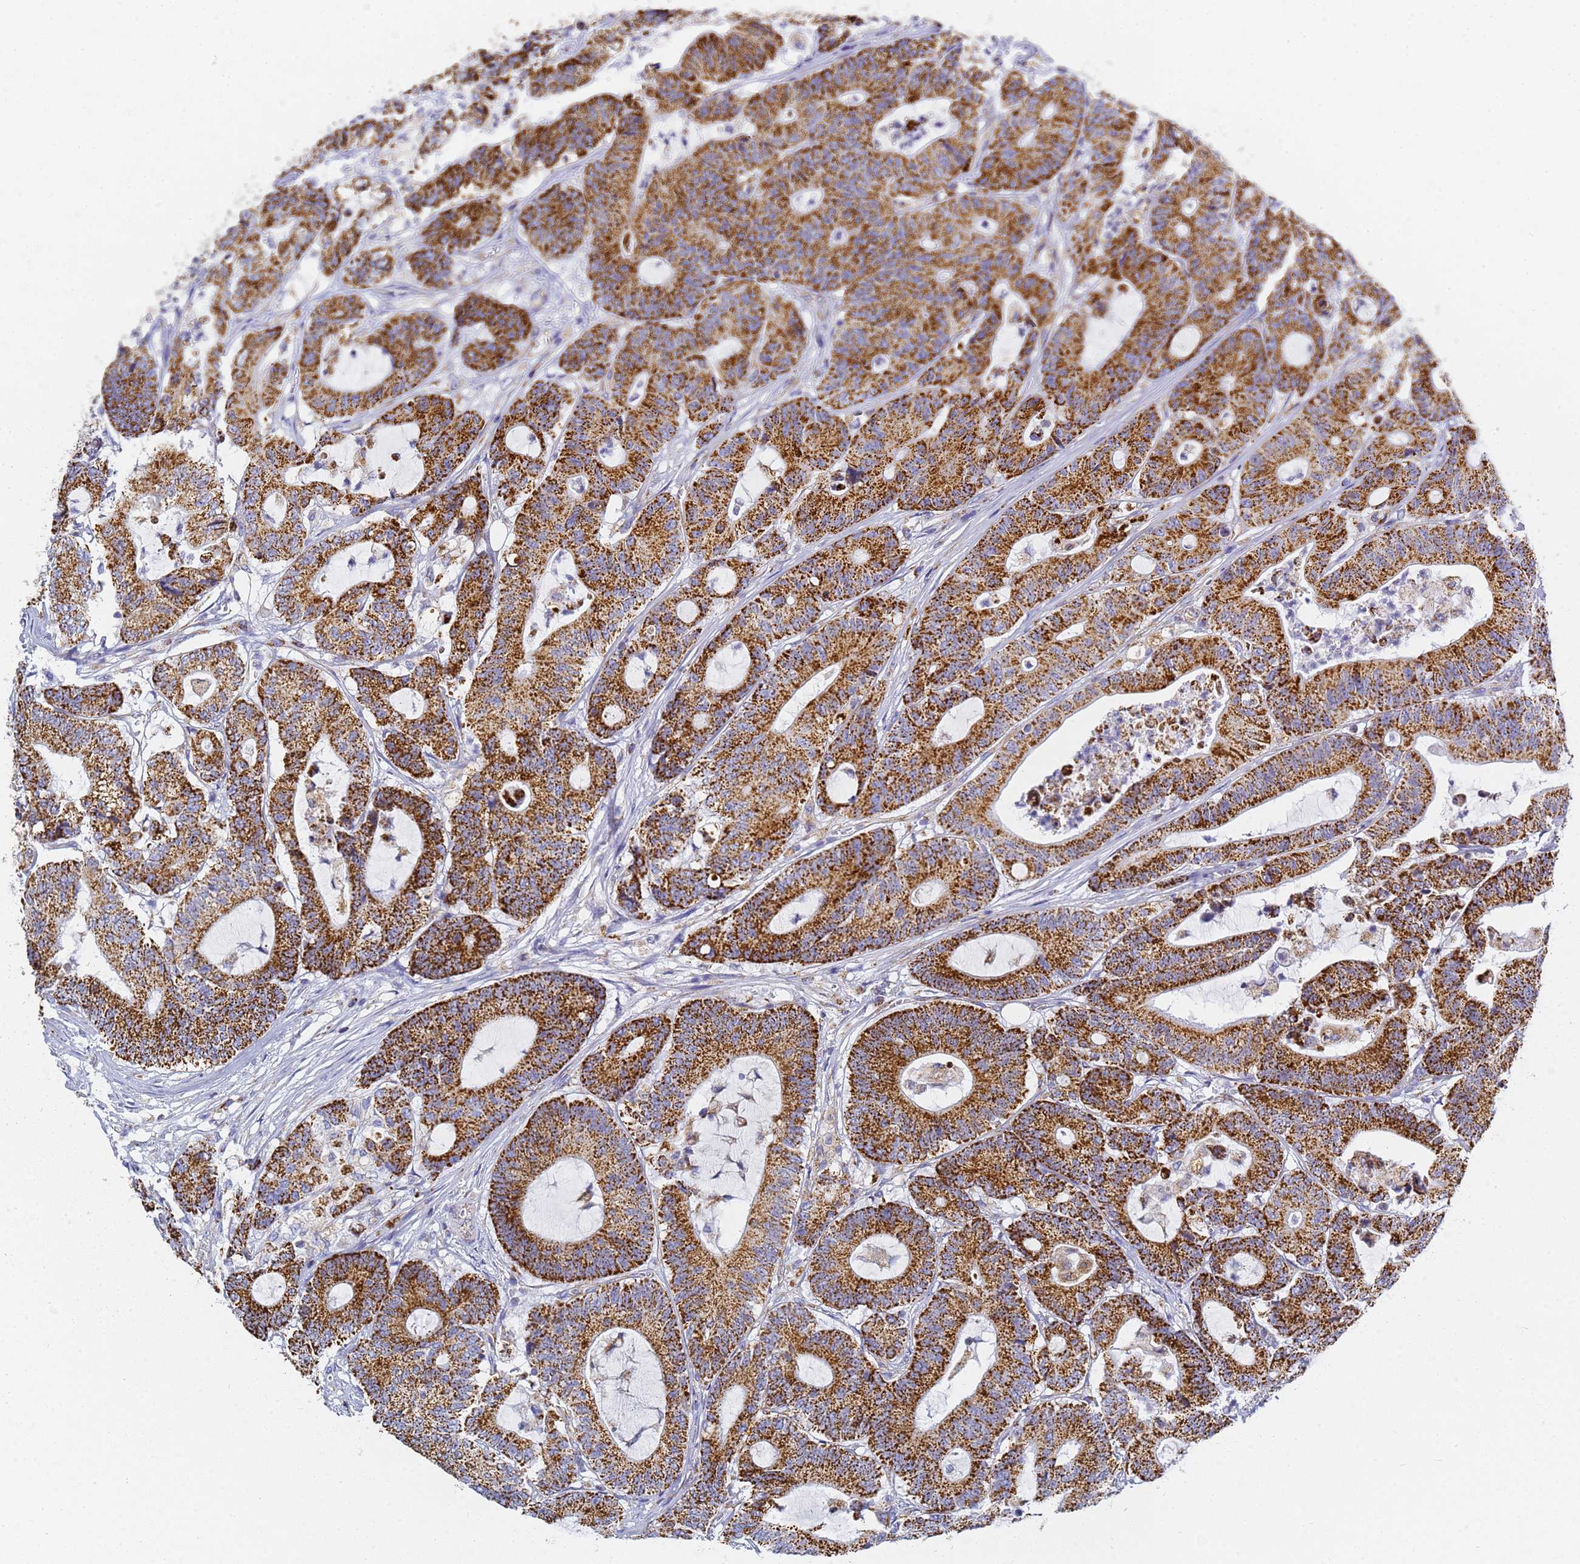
{"staining": {"intensity": "strong", "quantity": ">75%", "location": "cytoplasmic/membranous"}, "tissue": "colorectal cancer", "cell_type": "Tumor cells", "image_type": "cancer", "snomed": [{"axis": "morphology", "description": "Adenocarcinoma, NOS"}, {"axis": "topography", "description": "Colon"}], "caption": "Tumor cells reveal strong cytoplasmic/membranous expression in approximately >75% of cells in colorectal cancer.", "gene": "CNIH4", "patient": {"sex": "female", "age": 84}}